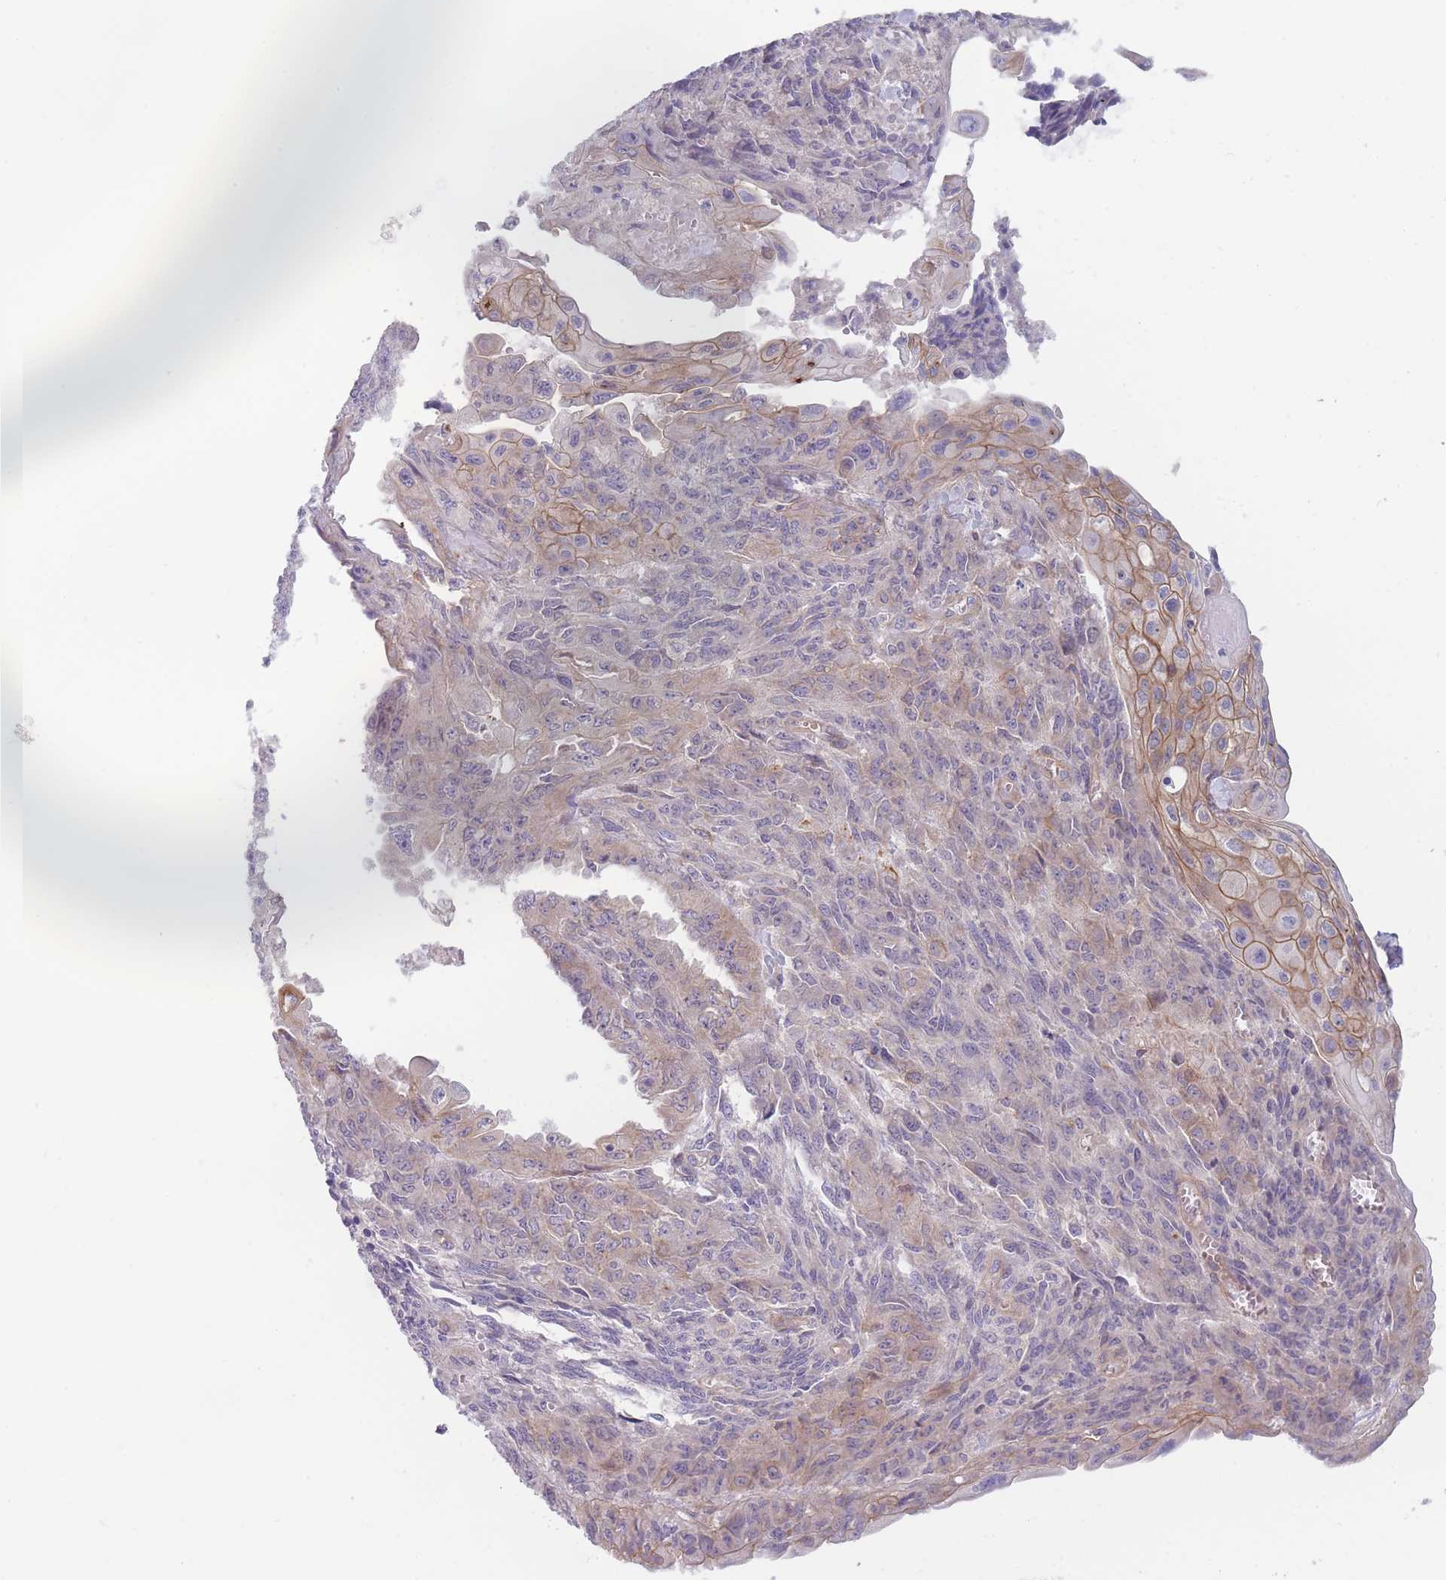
{"staining": {"intensity": "moderate", "quantity": "<25%", "location": "cytoplasmic/membranous"}, "tissue": "endometrial cancer", "cell_type": "Tumor cells", "image_type": "cancer", "snomed": [{"axis": "morphology", "description": "Adenocarcinoma, NOS"}, {"axis": "topography", "description": "Endometrium"}], "caption": "Human endometrial cancer stained with a protein marker exhibits moderate staining in tumor cells.", "gene": "WDR93", "patient": {"sex": "female", "age": 32}}